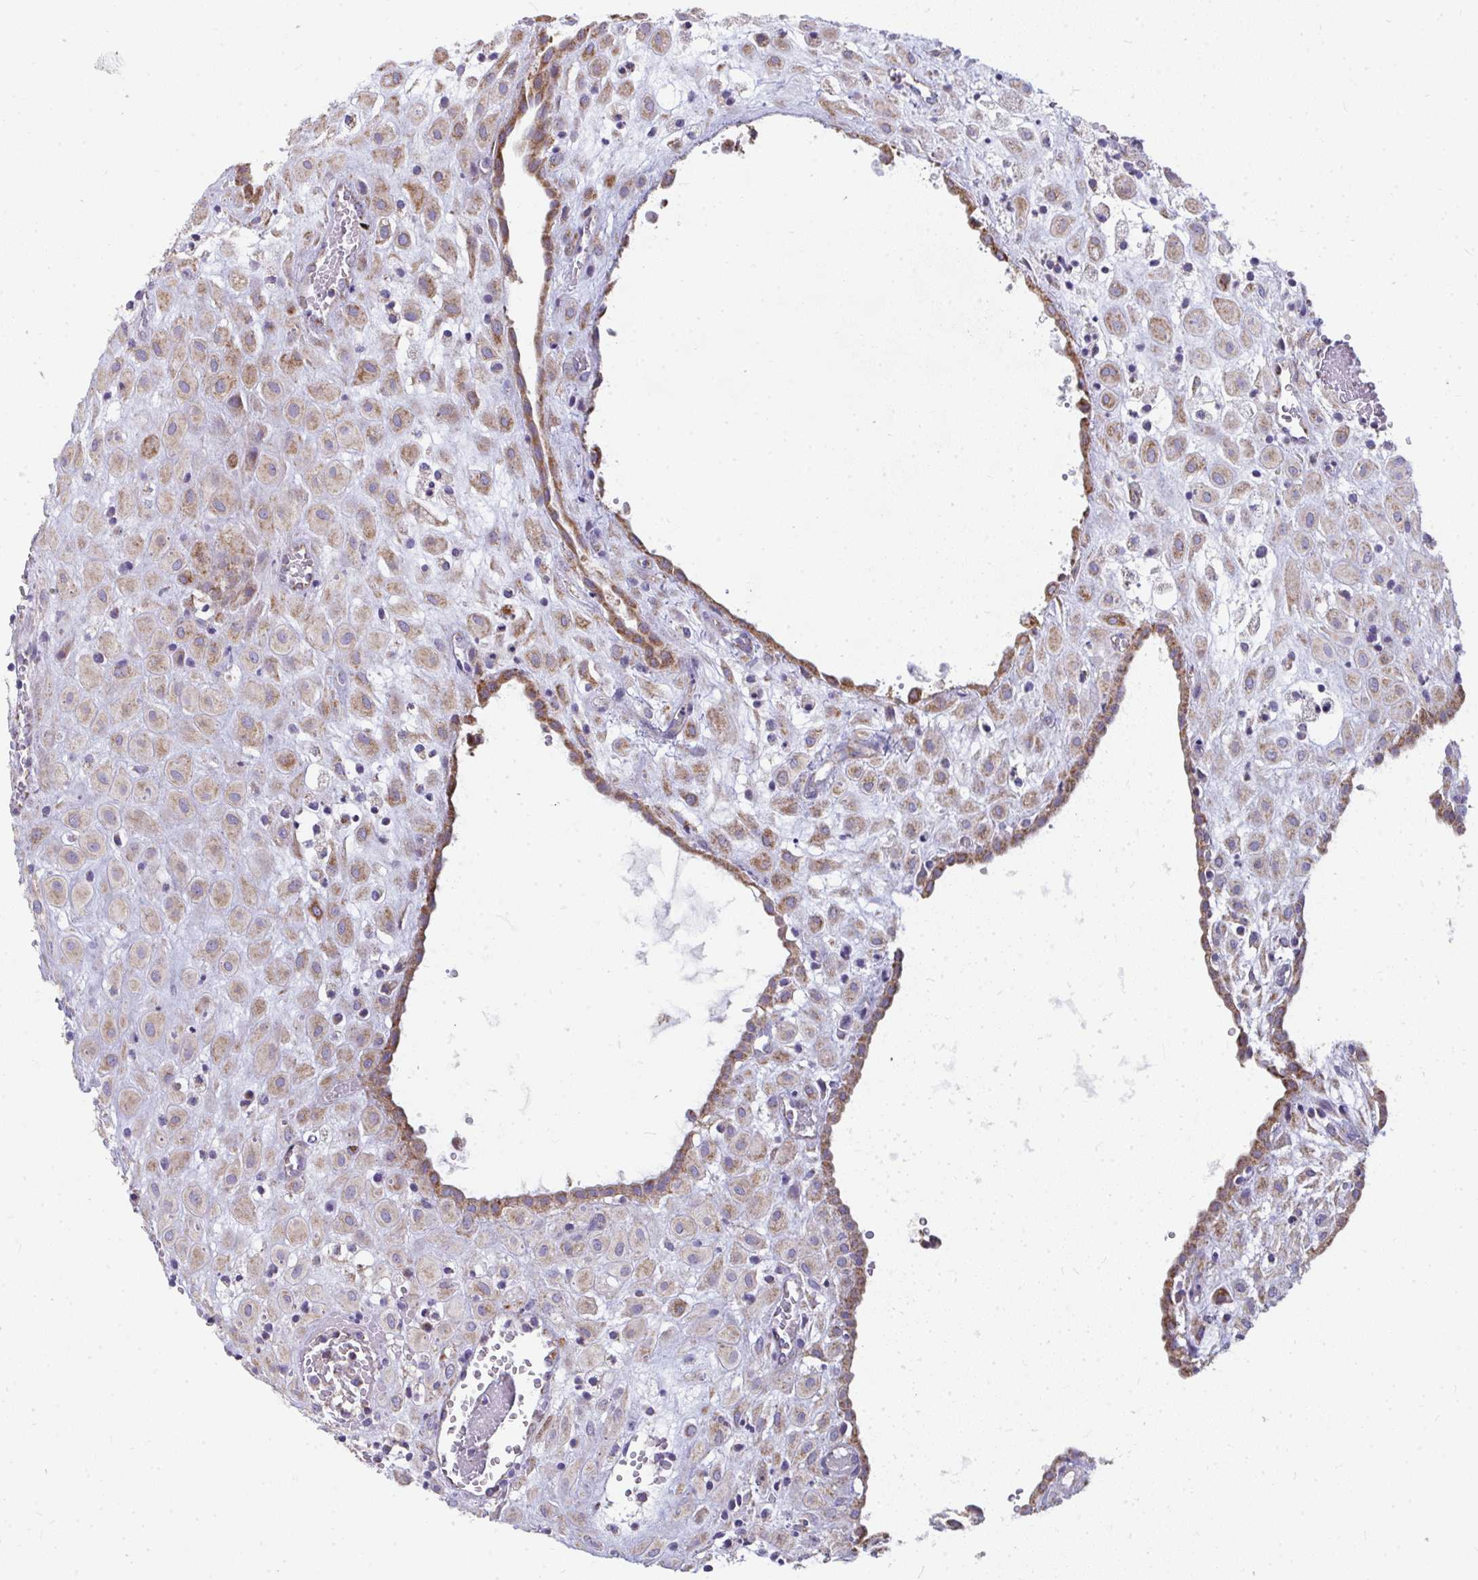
{"staining": {"intensity": "weak", "quantity": ">75%", "location": "cytoplasmic/membranous"}, "tissue": "placenta", "cell_type": "Decidual cells", "image_type": "normal", "snomed": [{"axis": "morphology", "description": "Normal tissue, NOS"}, {"axis": "topography", "description": "Placenta"}], "caption": "Immunohistochemical staining of unremarkable human placenta shows low levels of weak cytoplasmic/membranous expression in about >75% of decidual cells. The protein of interest is shown in brown color, while the nuclei are stained blue.", "gene": "FAHD1", "patient": {"sex": "female", "age": 24}}